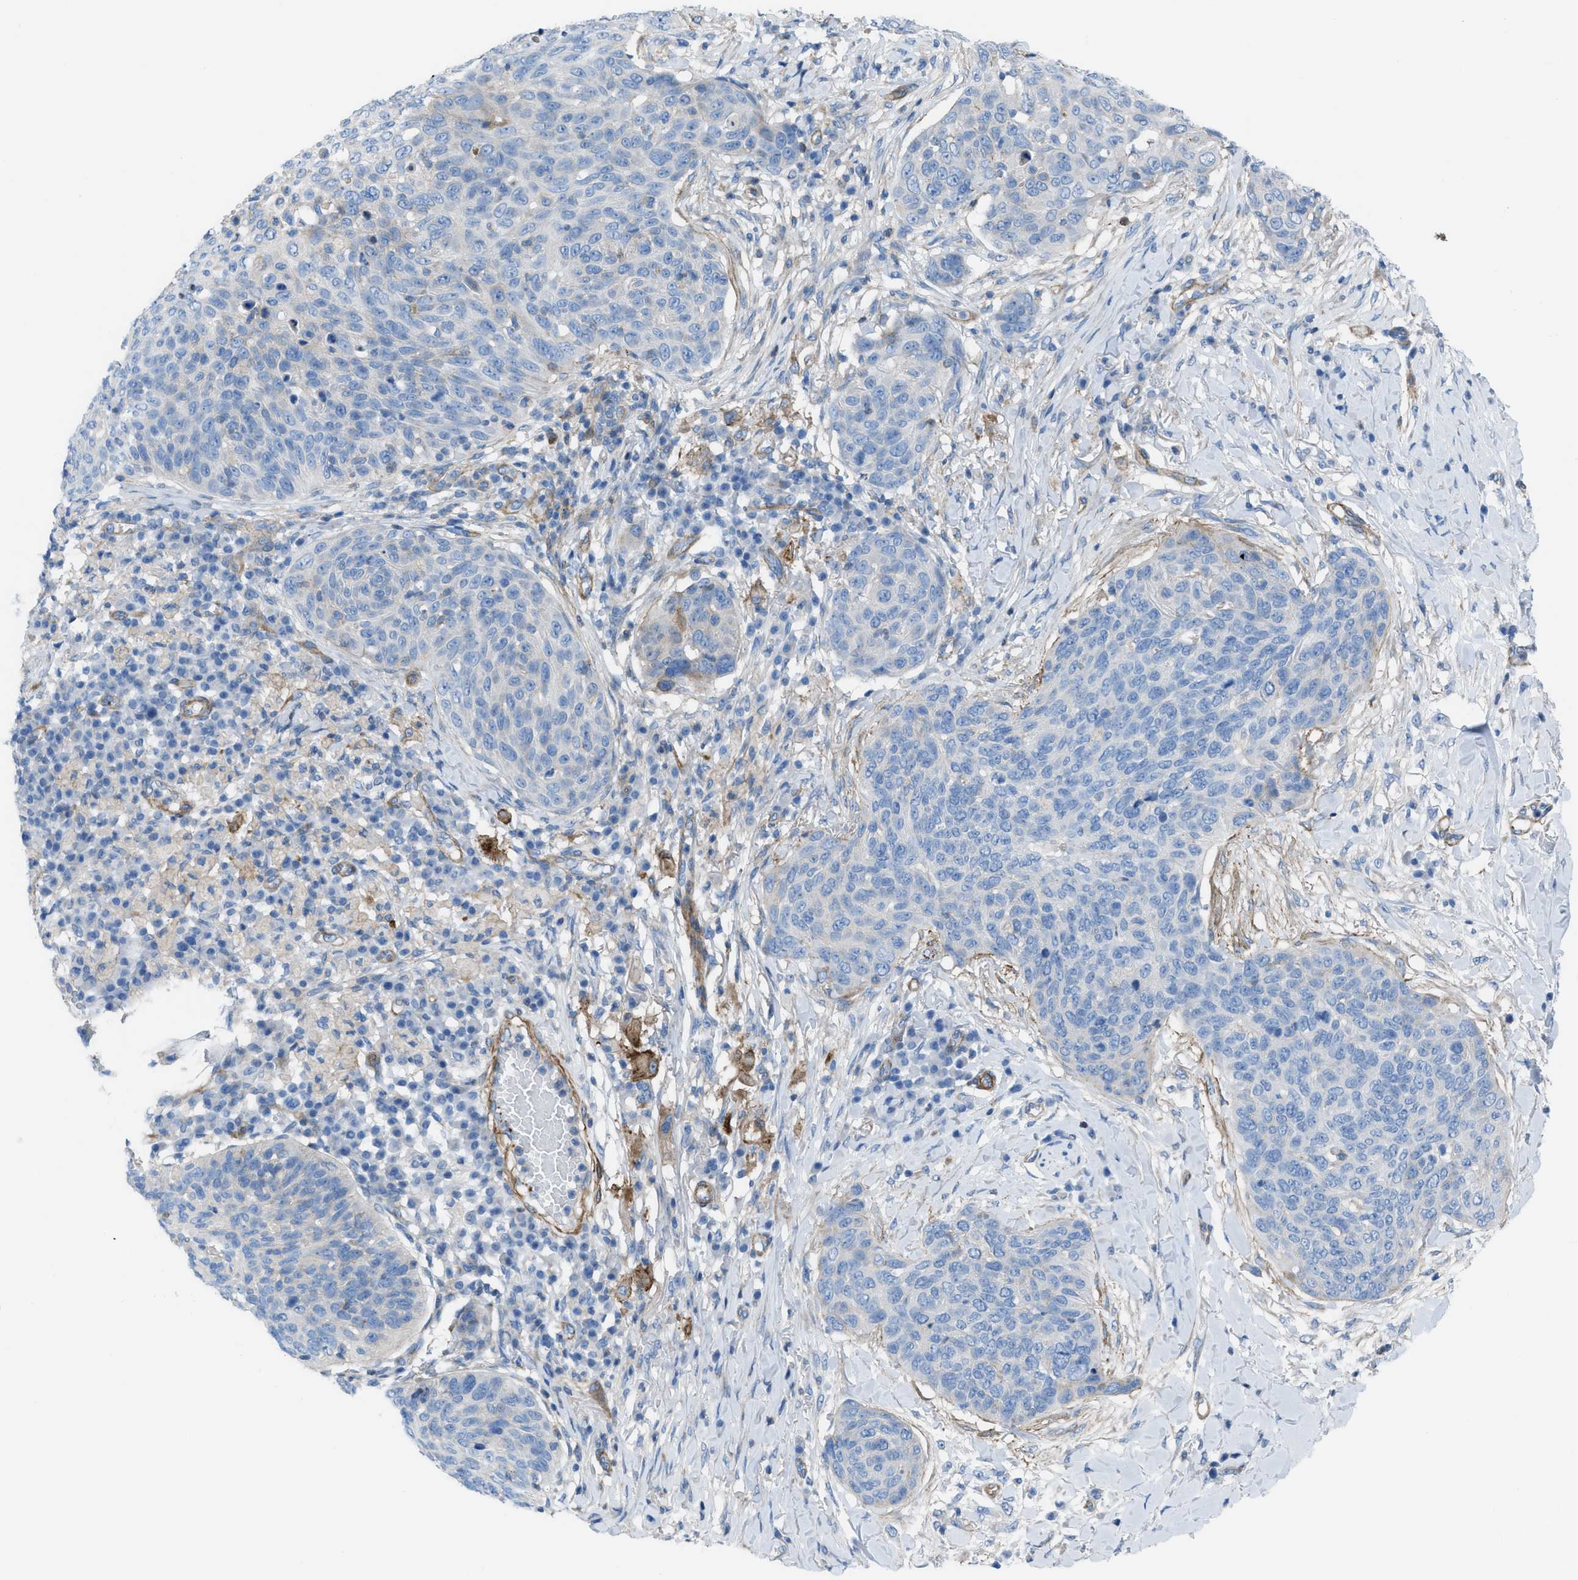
{"staining": {"intensity": "moderate", "quantity": "<25%", "location": "cytoplasmic/membranous"}, "tissue": "skin cancer", "cell_type": "Tumor cells", "image_type": "cancer", "snomed": [{"axis": "morphology", "description": "Squamous cell carcinoma in situ, NOS"}, {"axis": "morphology", "description": "Squamous cell carcinoma, NOS"}, {"axis": "topography", "description": "Skin"}], "caption": "Immunohistochemical staining of human skin cancer (squamous cell carcinoma) displays moderate cytoplasmic/membranous protein staining in about <25% of tumor cells.", "gene": "KCNH7", "patient": {"sex": "male", "age": 93}}